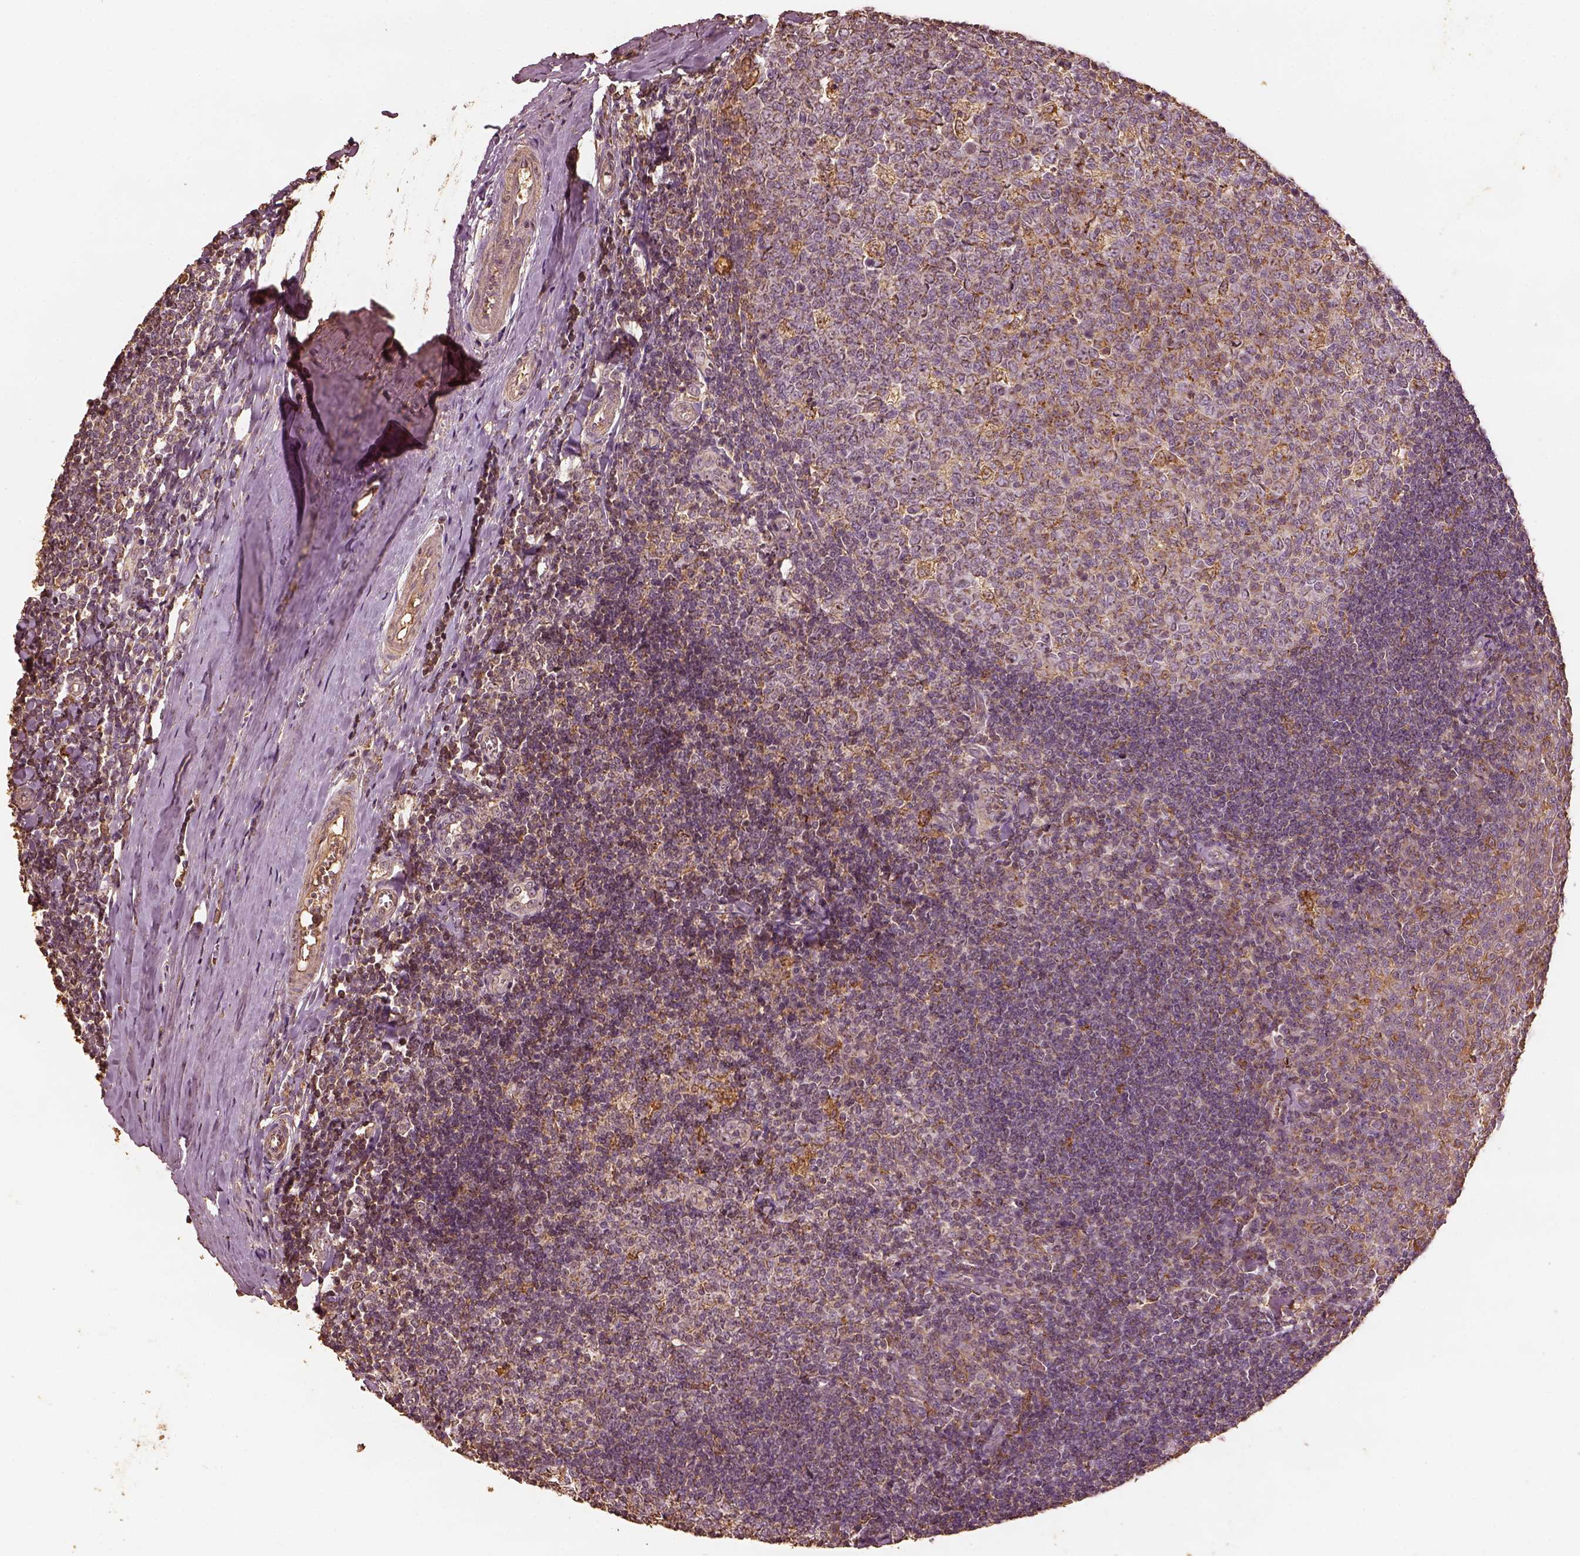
{"staining": {"intensity": "moderate", "quantity": "25%-75%", "location": "cytoplasmic/membranous"}, "tissue": "tonsil", "cell_type": "Germinal center cells", "image_type": "normal", "snomed": [{"axis": "morphology", "description": "Normal tissue, NOS"}, {"axis": "topography", "description": "Tonsil"}], "caption": "Approximately 25%-75% of germinal center cells in benign tonsil show moderate cytoplasmic/membranous protein expression as visualized by brown immunohistochemical staining.", "gene": "PTGES2", "patient": {"sex": "female", "age": 12}}